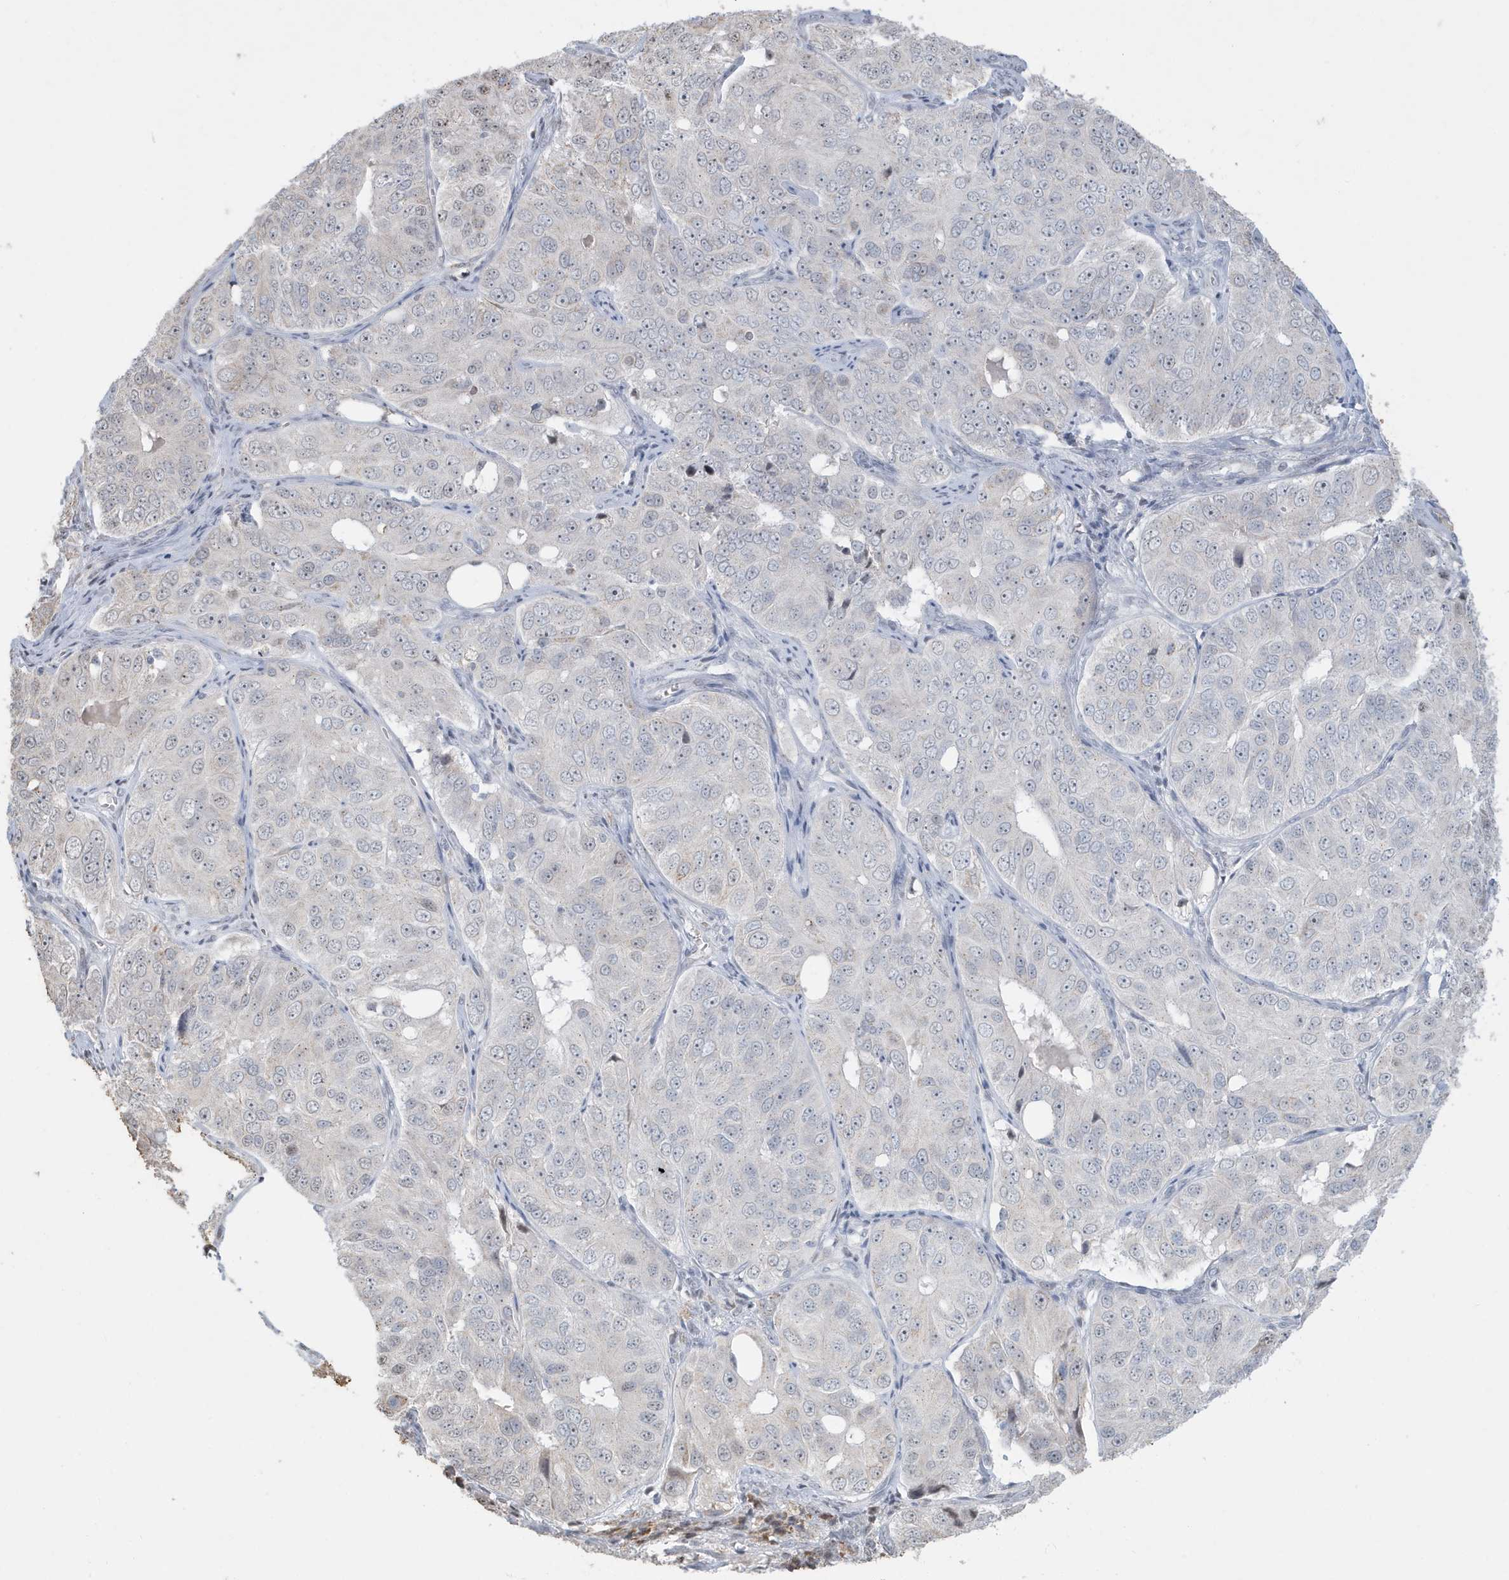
{"staining": {"intensity": "negative", "quantity": "none", "location": "none"}, "tissue": "ovarian cancer", "cell_type": "Tumor cells", "image_type": "cancer", "snomed": [{"axis": "morphology", "description": "Carcinoma, endometroid"}, {"axis": "topography", "description": "Ovary"}], "caption": "Photomicrograph shows no protein positivity in tumor cells of ovarian endometroid carcinoma tissue.", "gene": "FNDC1", "patient": {"sex": "female", "age": 51}}